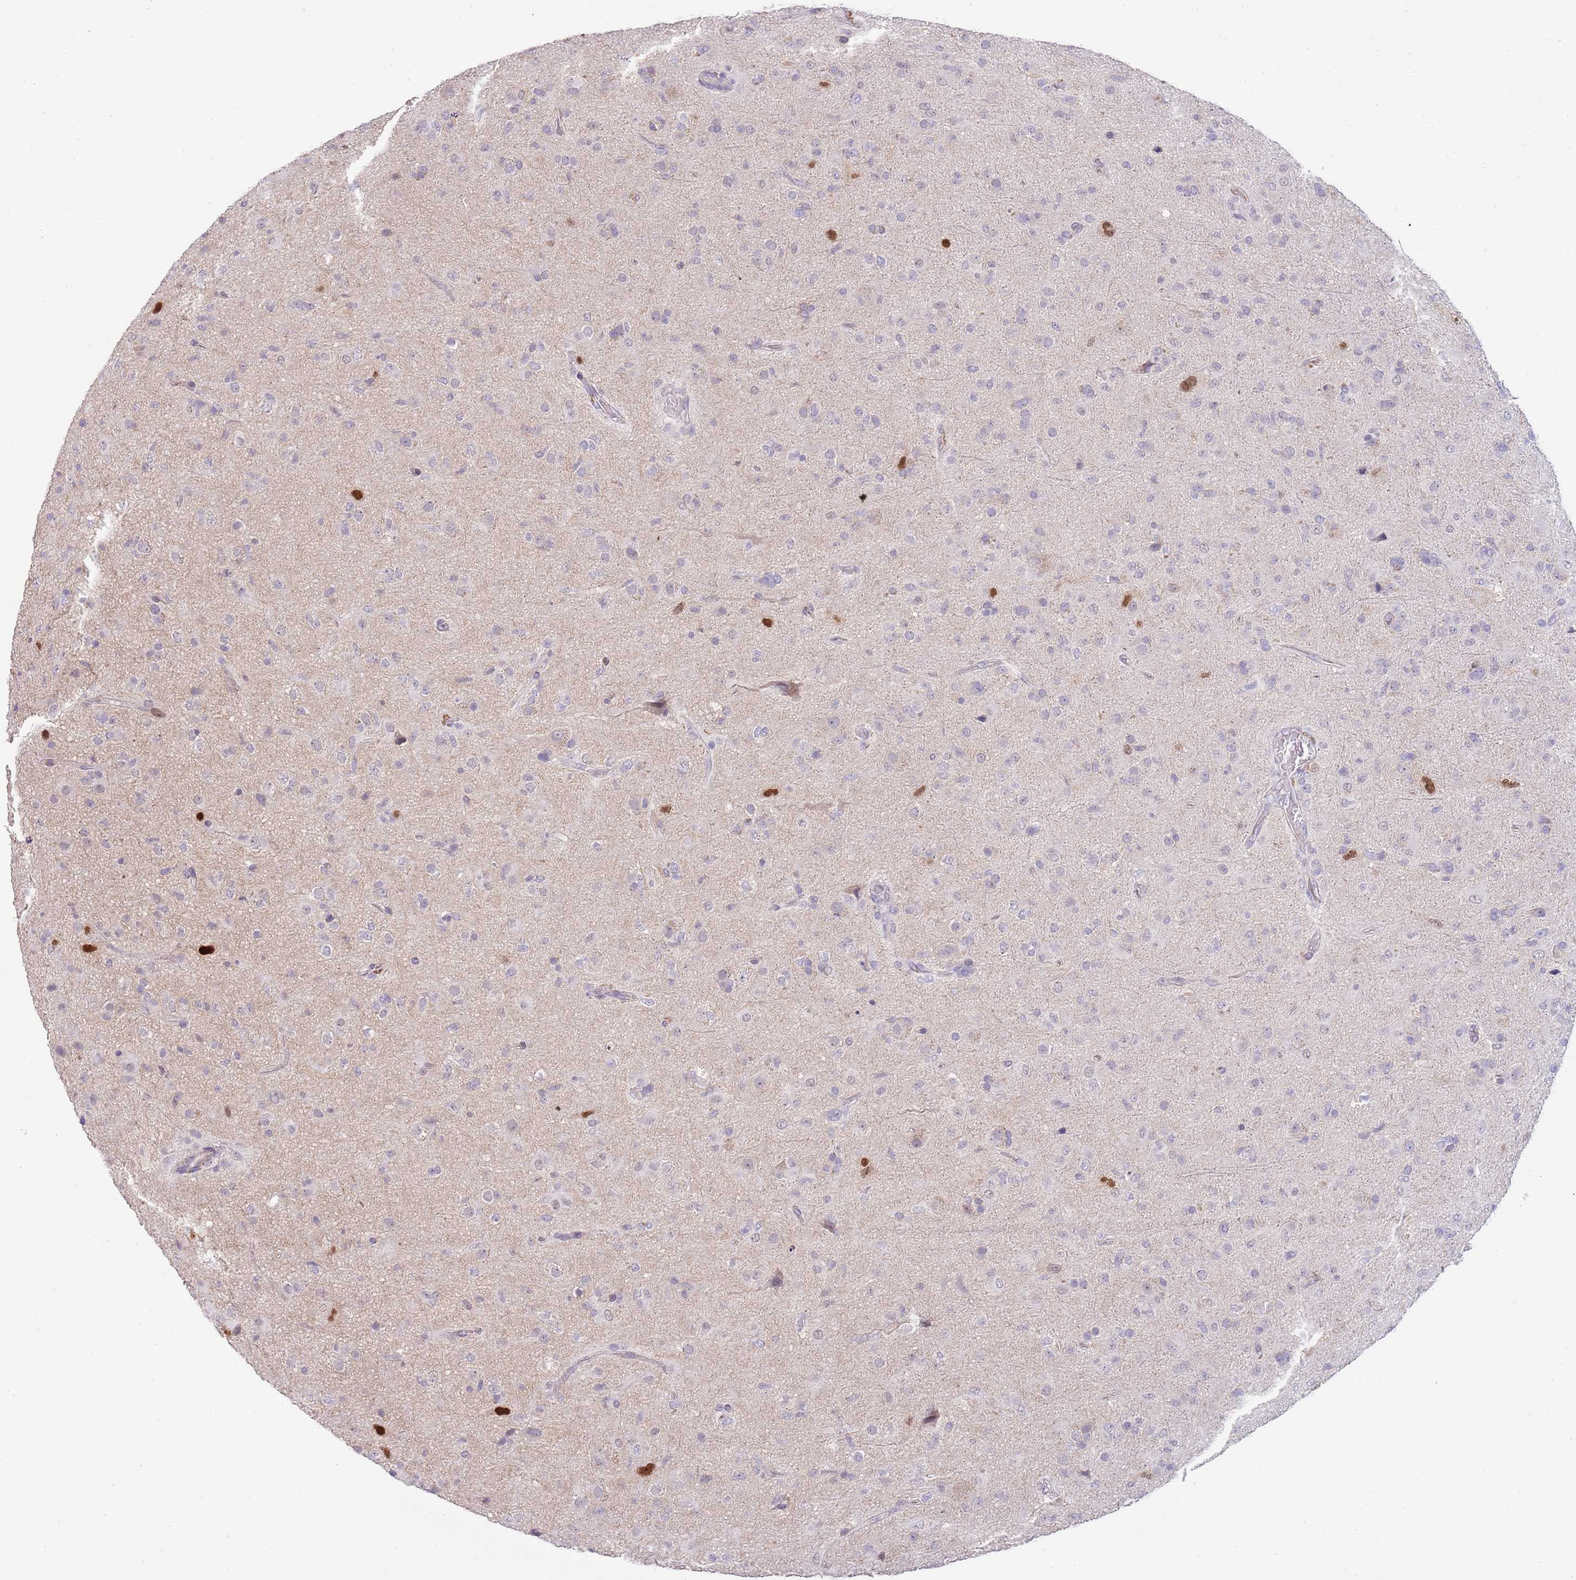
{"staining": {"intensity": "negative", "quantity": "none", "location": "none"}, "tissue": "glioma", "cell_type": "Tumor cells", "image_type": "cancer", "snomed": [{"axis": "morphology", "description": "Glioma, malignant, Low grade"}, {"axis": "topography", "description": "Brain"}], "caption": "There is no significant staining in tumor cells of glioma.", "gene": "PIMREG", "patient": {"sex": "male", "age": 65}}